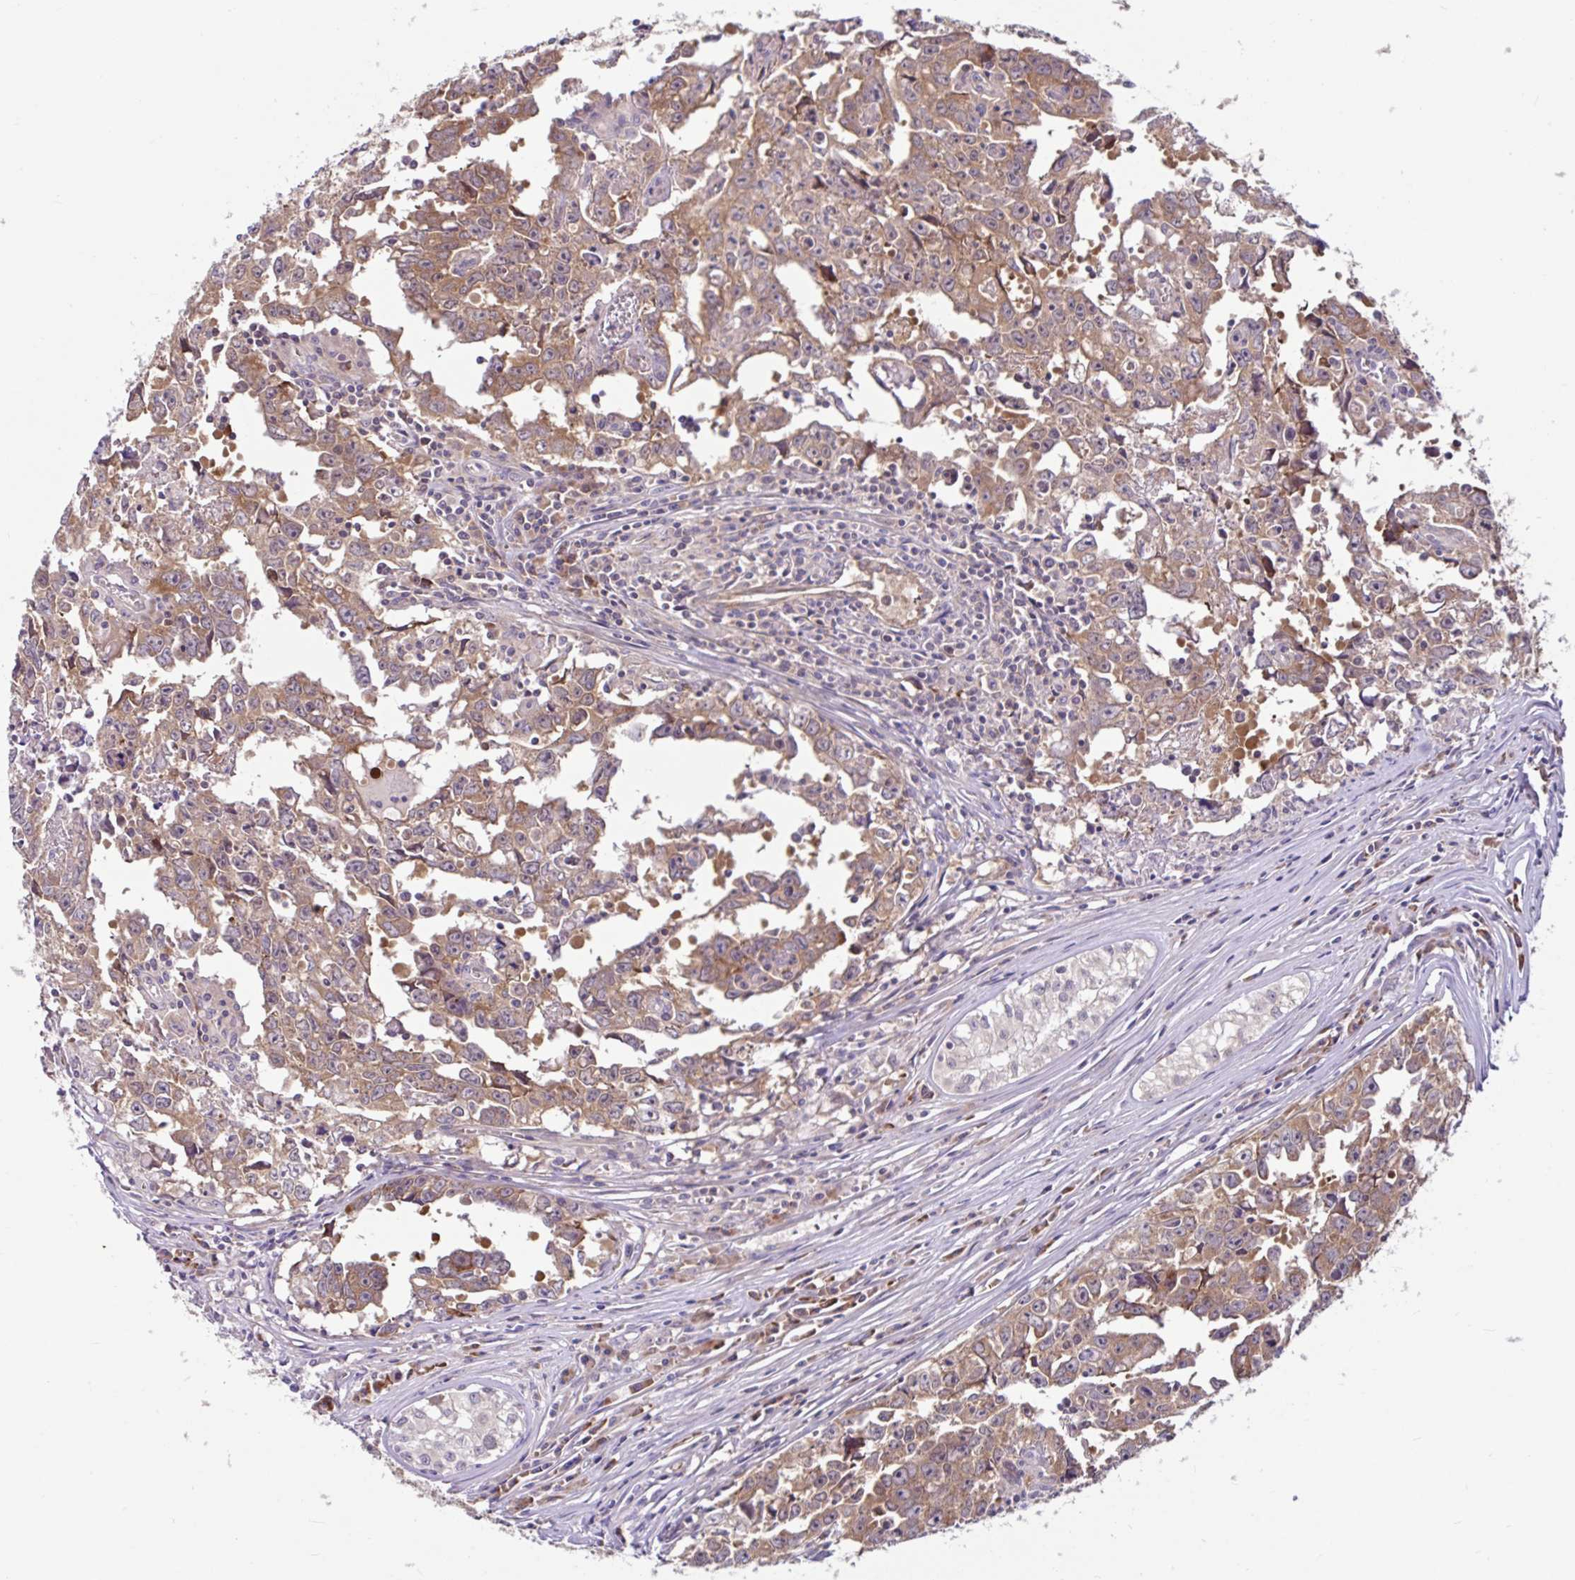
{"staining": {"intensity": "moderate", "quantity": ">75%", "location": "cytoplasmic/membranous"}, "tissue": "testis cancer", "cell_type": "Tumor cells", "image_type": "cancer", "snomed": [{"axis": "morphology", "description": "Carcinoma, Embryonal, NOS"}, {"axis": "topography", "description": "Testis"}], "caption": "Human testis cancer stained with a brown dye reveals moderate cytoplasmic/membranous positive positivity in approximately >75% of tumor cells.", "gene": "NTPCR", "patient": {"sex": "male", "age": 22}}